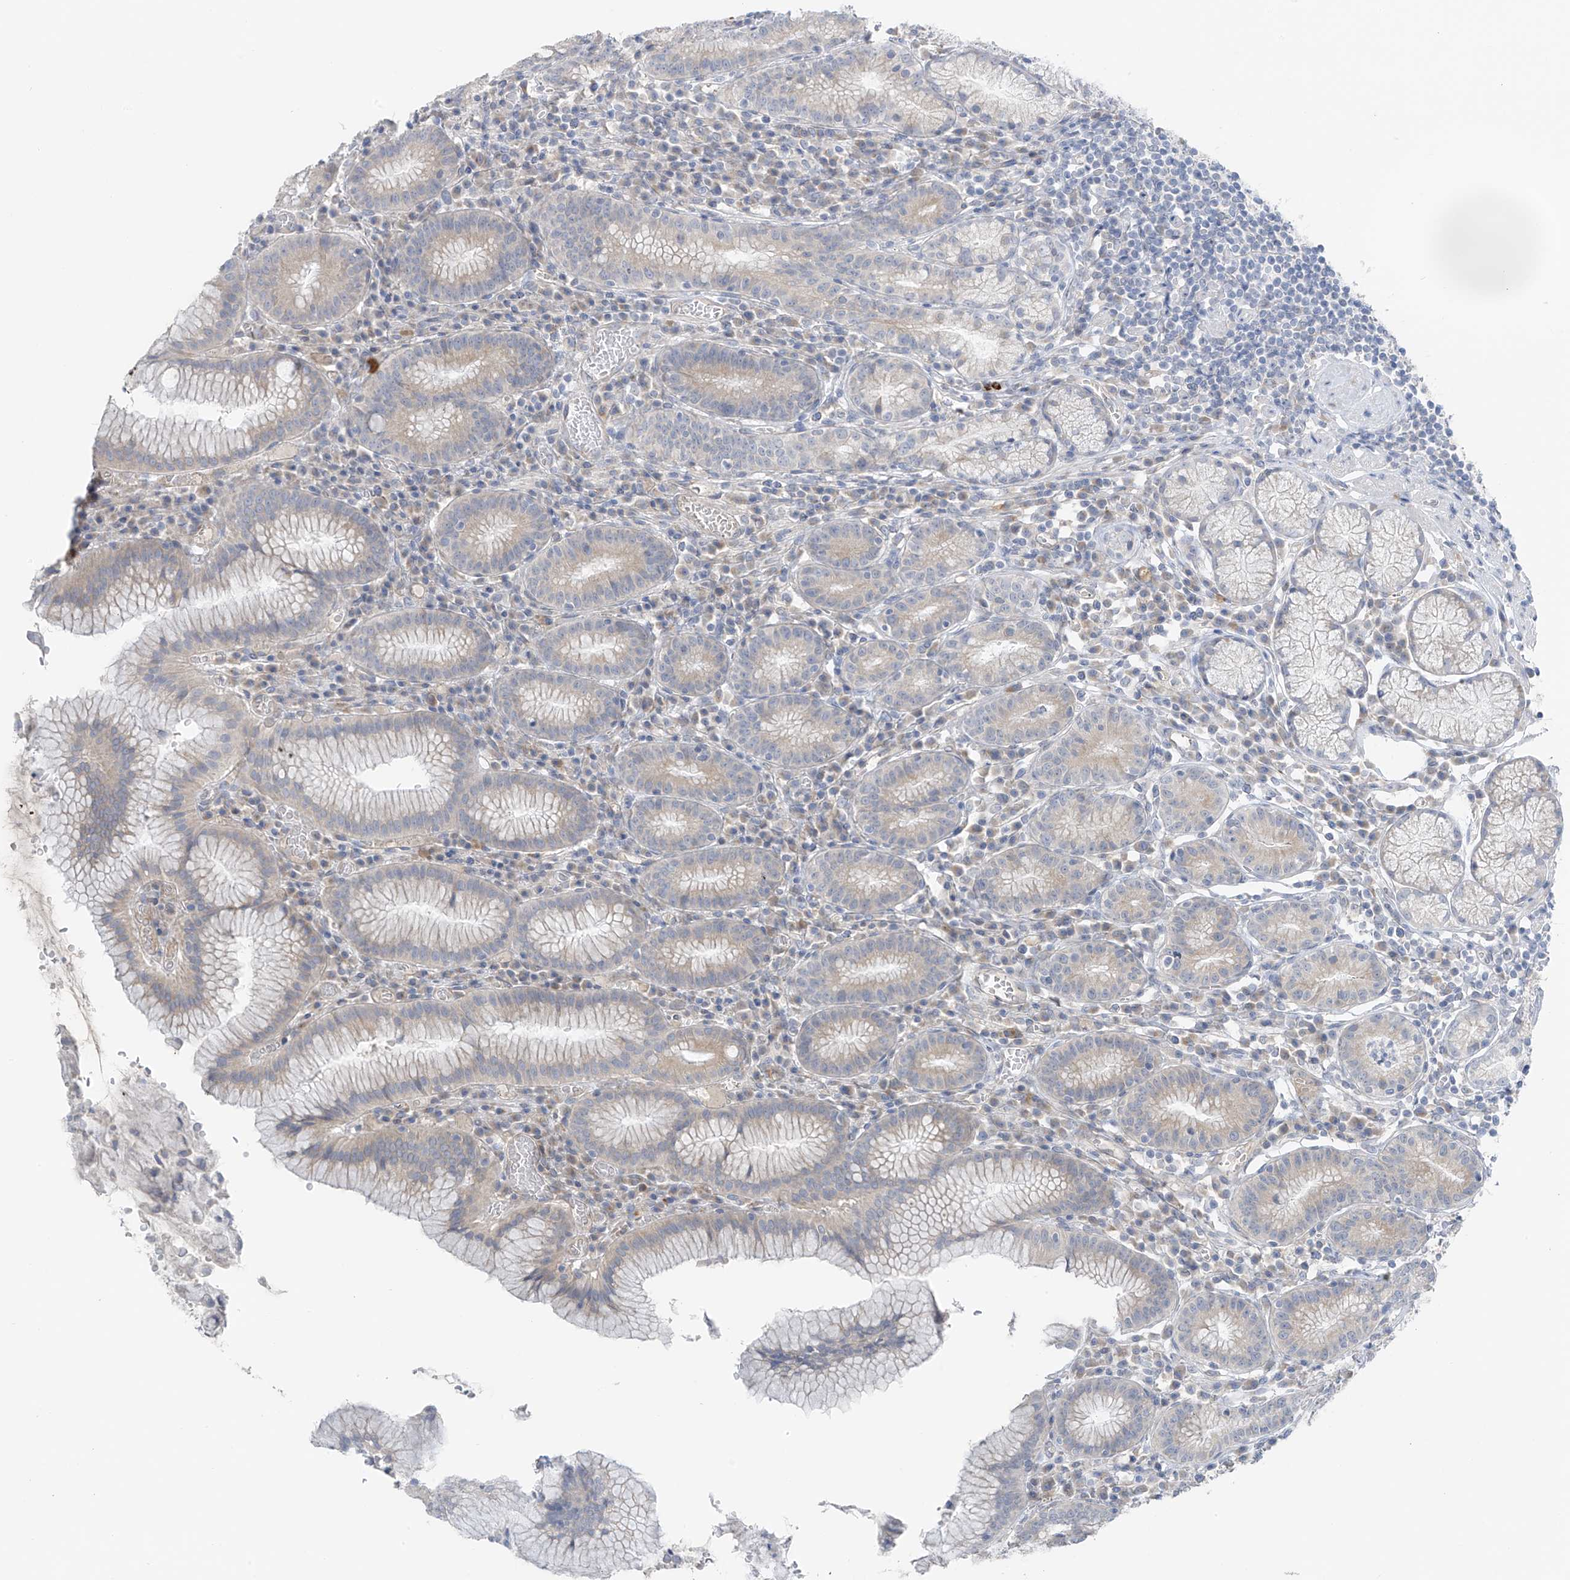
{"staining": {"intensity": "weak", "quantity": "25%-75%", "location": "cytoplasmic/membranous"}, "tissue": "stomach", "cell_type": "Glandular cells", "image_type": "normal", "snomed": [{"axis": "morphology", "description": "Normal tissue, NOS"}, {"axis": "topography", "description": "Stomach"}], "caption": "IHC image of normal stomach: stomach stained using IHC exhibits low levels of weak protein expression localized specifically in the cytoplasmic/membranous of glandular cells, appearing as a cytoplasmic/membranous brown color.", "gene": "NALCN", "patient": {"sex": "male", "age": 55}}